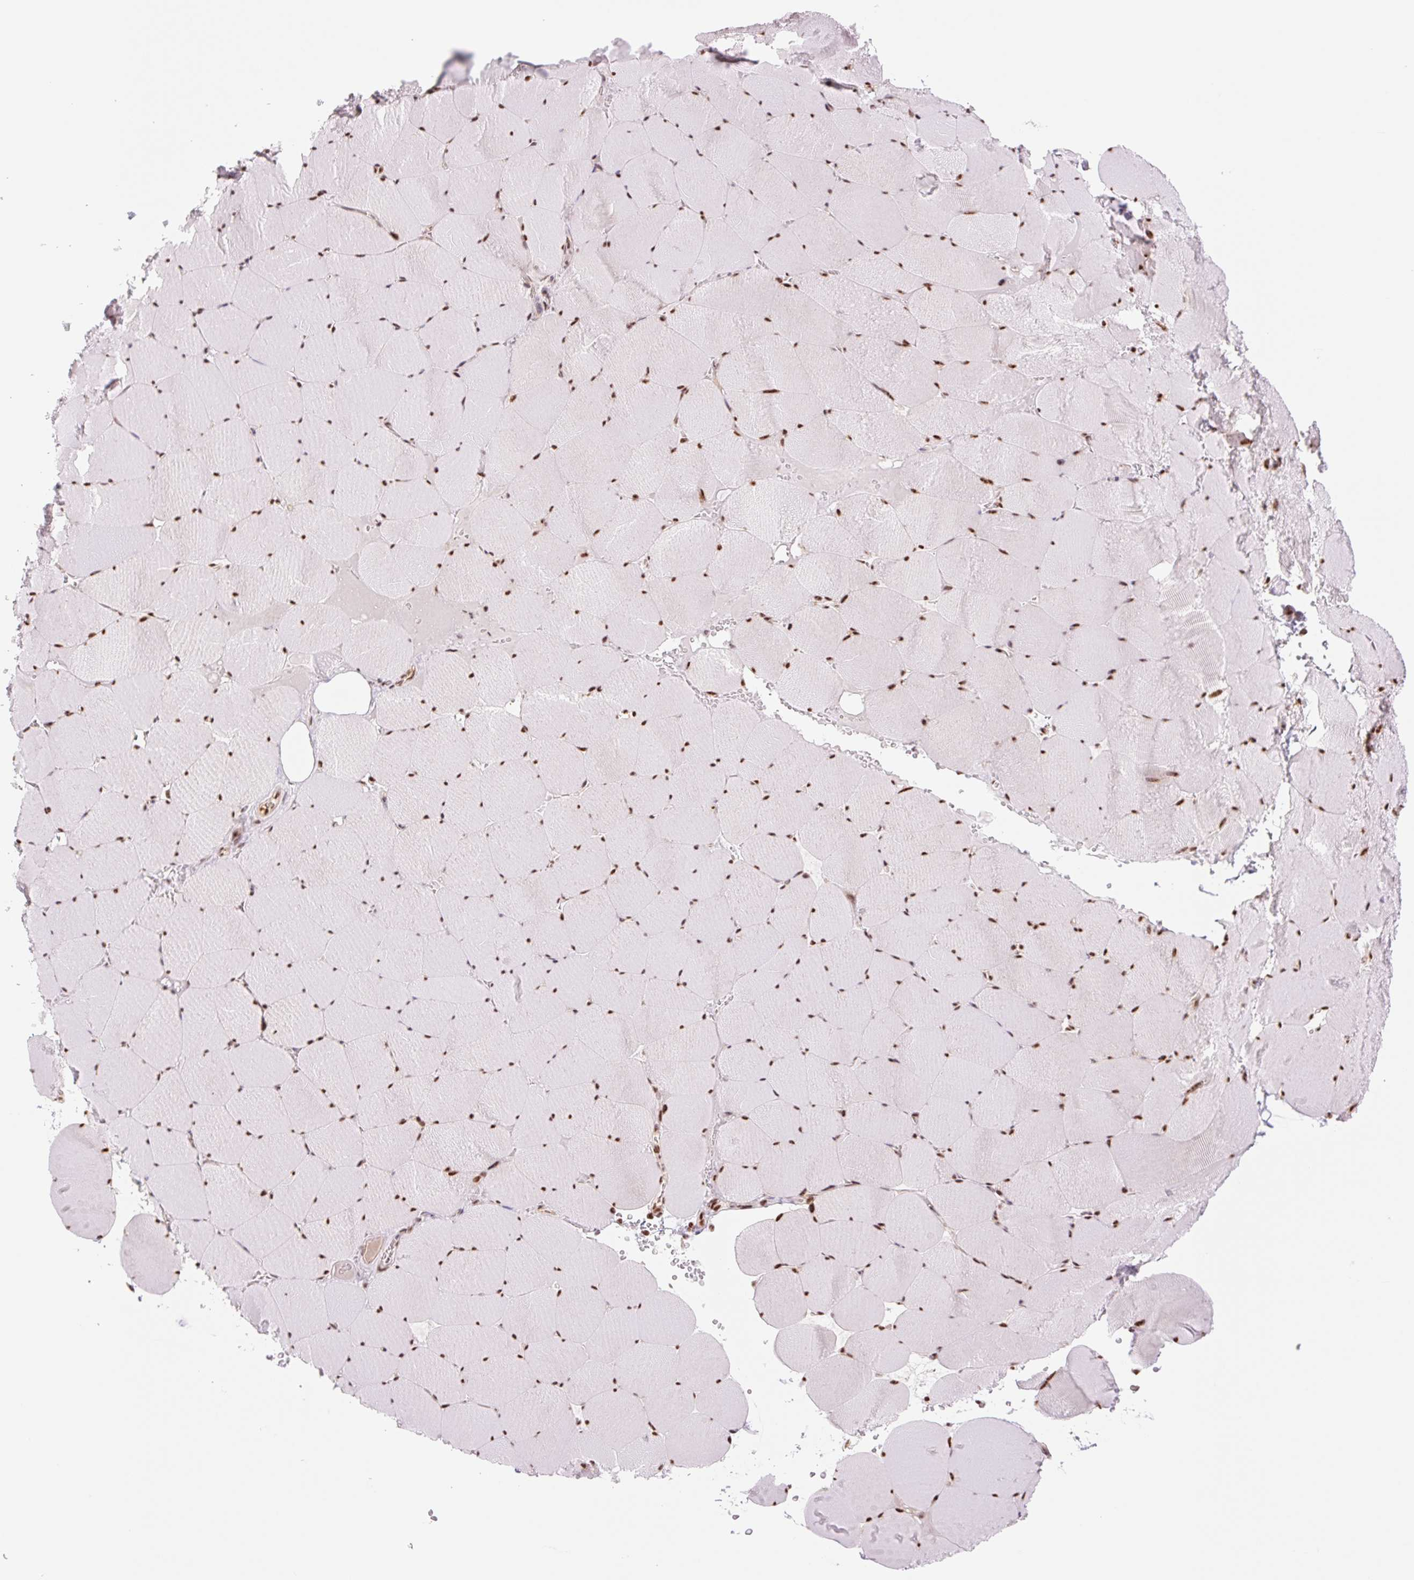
{"staining": {"intensity": "strong", "quantity": ">75%", "location": "nuclear"}, "tissue": "skeletal muscle", "cell_type": "Myocytes", "image_type": "normal", "snomed": [{"axis": "morphology", "description": "Normal tissue, NOS"}, {"axis": "topography", "description": "Skeletal muscle"}, {"axis": "topography", "description": "Head-Neck"}], "caption": "A high-resolution photomicrograph shows IHC staining of benign skeletal muscle, which reveals strong nuclear positivity in about >75% of myocytes. Nuclei are stained in blue.", "gene": "PRDM11", "patient": {"sex": "male", "age": 66}}